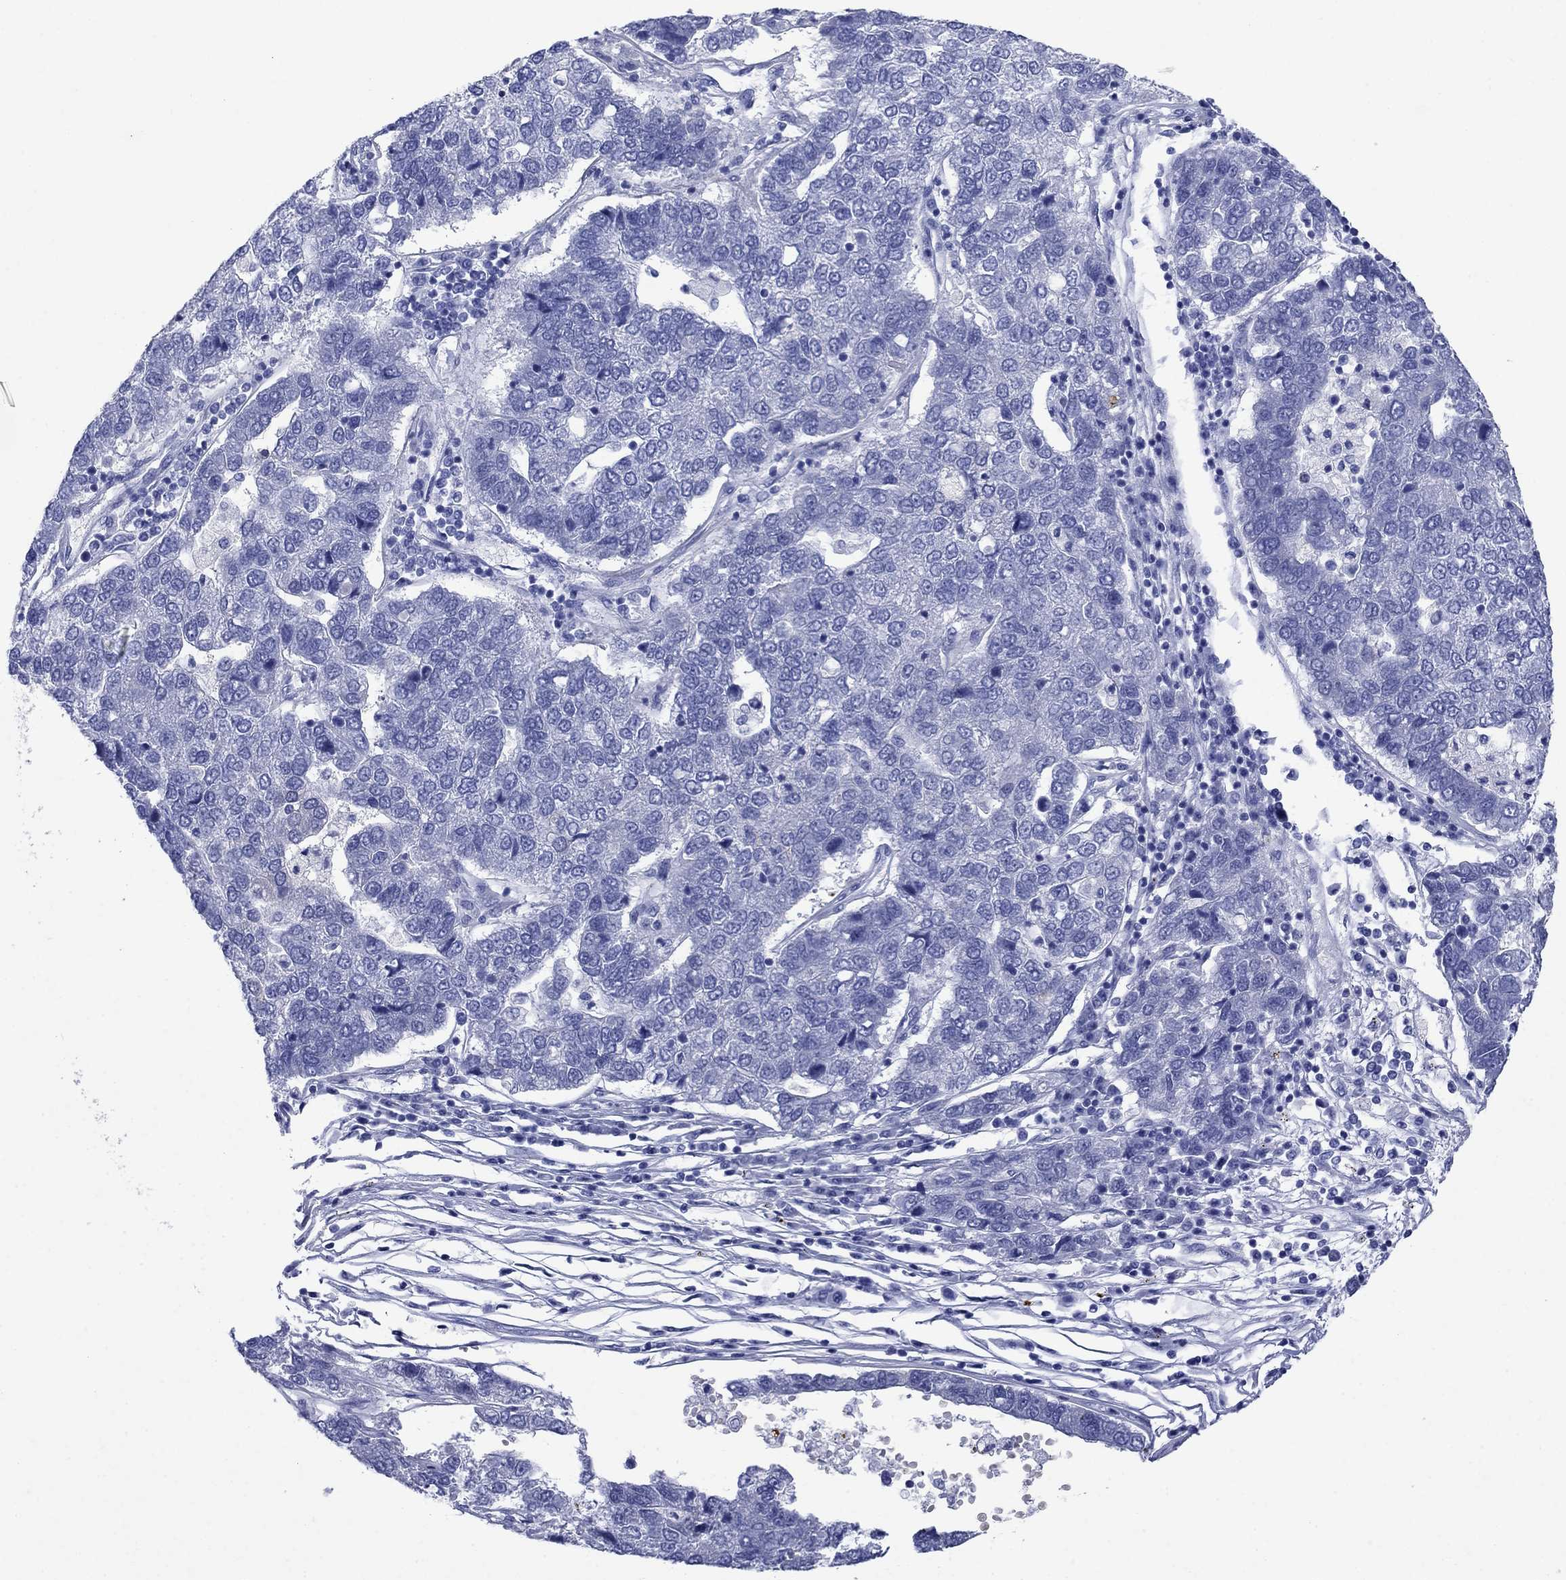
{"staining": {"intensity": "negative", "quantity": "none", "location": "none"}, "tissue": "pancreatic cancer", "cell_type": "Tumor cells", "image_type": "cancer", "snomed": [{"axis": "morphology", "description": "Adenocarcinoma, NOS"}, {"axis": "topography", "description": "Pancreas"}], "caption": "An IHC micrograph of pancreatic adenocarcinoma is shown. There is no staining in tumor cells of pancreatic adenocarcinoma.", "gene": "SULT2B1", "patient": {"sex": "female", "age": 61}}